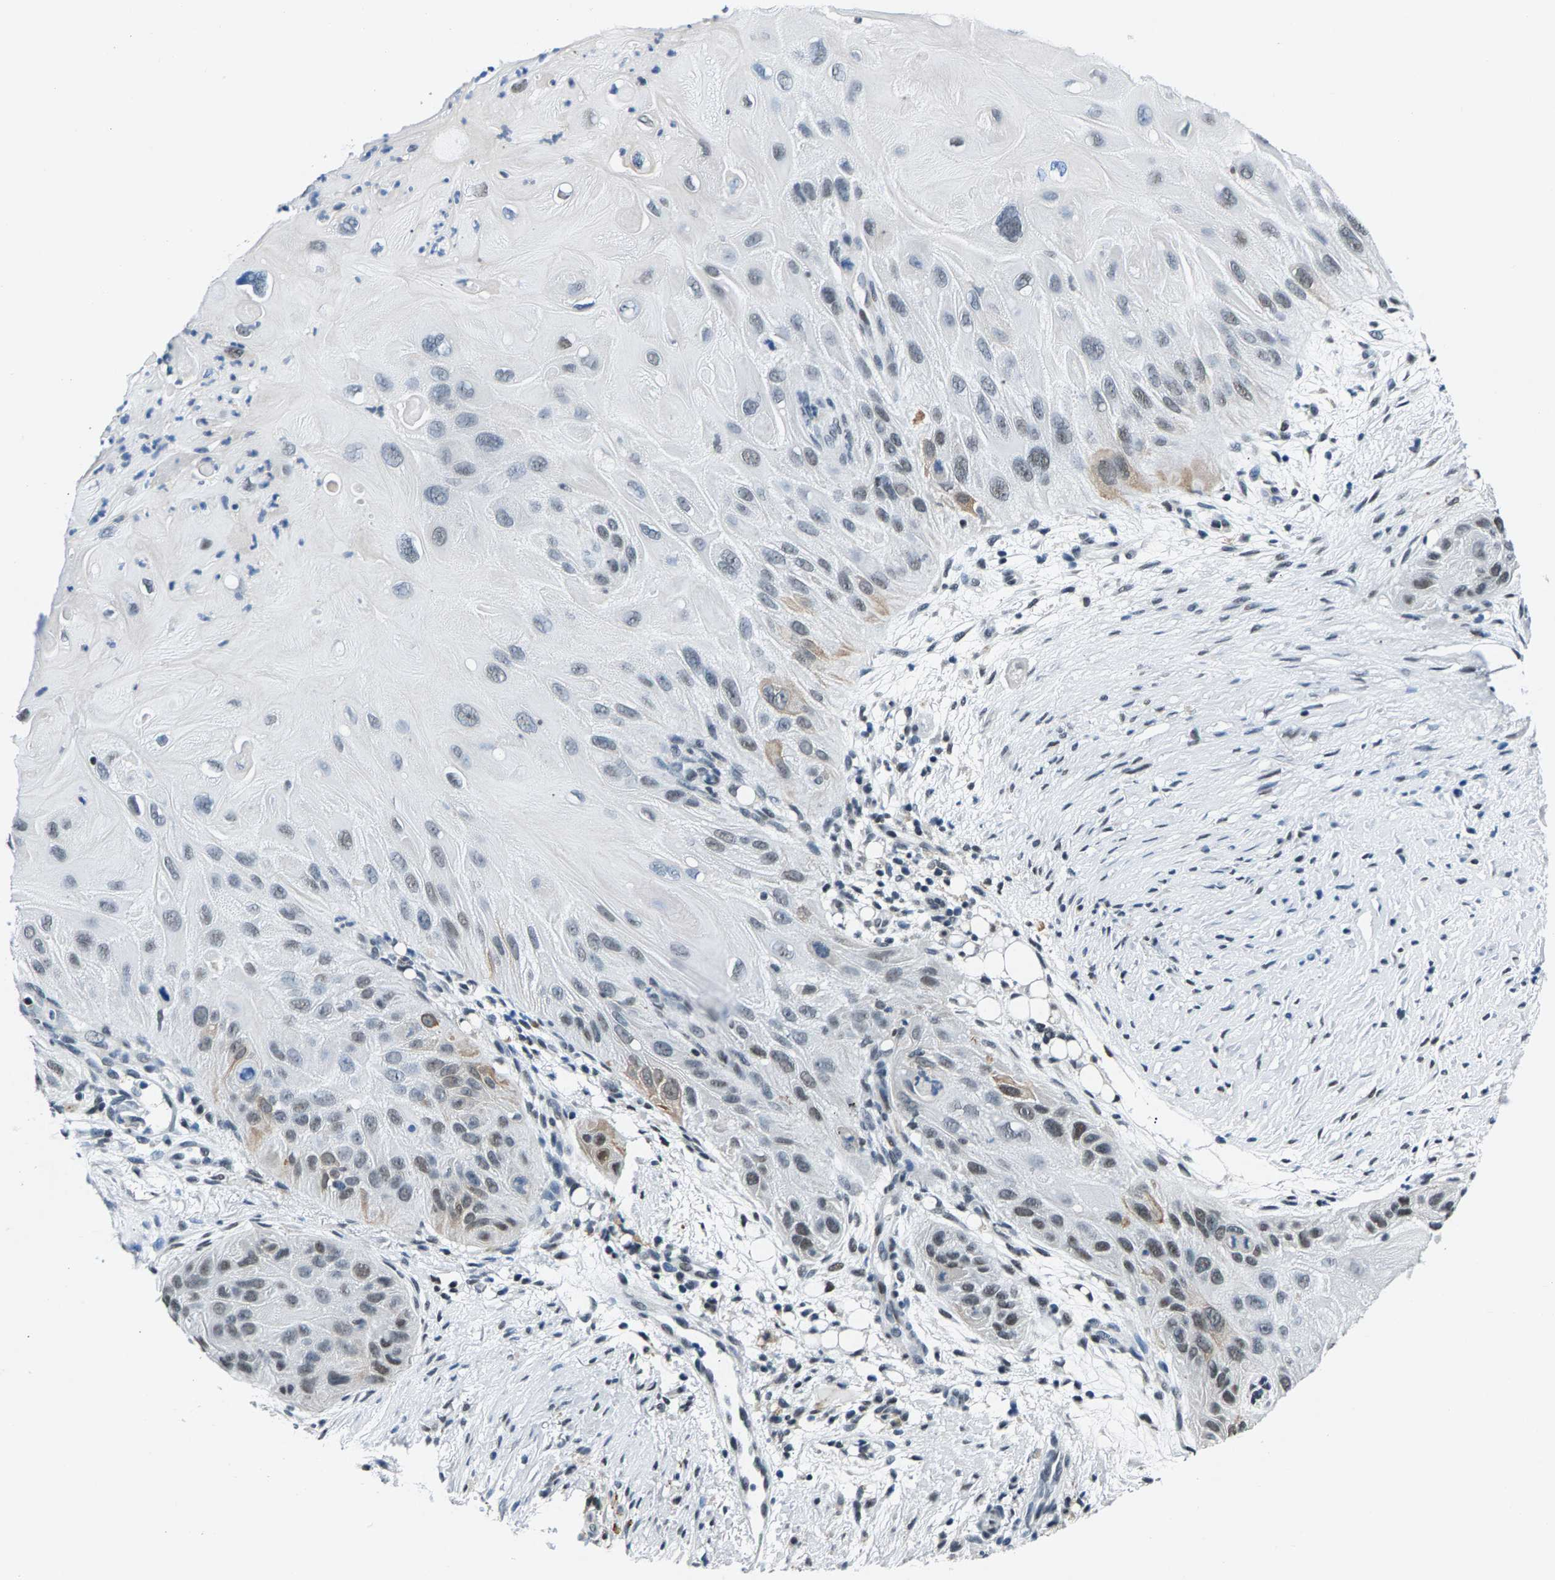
{"staining": {"intensity": "weak", "quantity": "<25%", "location": "nuclear"}, "tissue": "skin cancer", "cell_type": "Tumor cells", "image_type": "cancer", "snomed": [{"axis": "morphology", "description": "Squamous cell carcinoma, NOS"}, {"axis": "topography", "description": "Skin"}], "caption": "Protein analysis of skin squamous cell carcinoma demonstrates no significant expression in tumor cells.", "gene": "ATF2", "patient": {"sex": "female", "age": 77}}